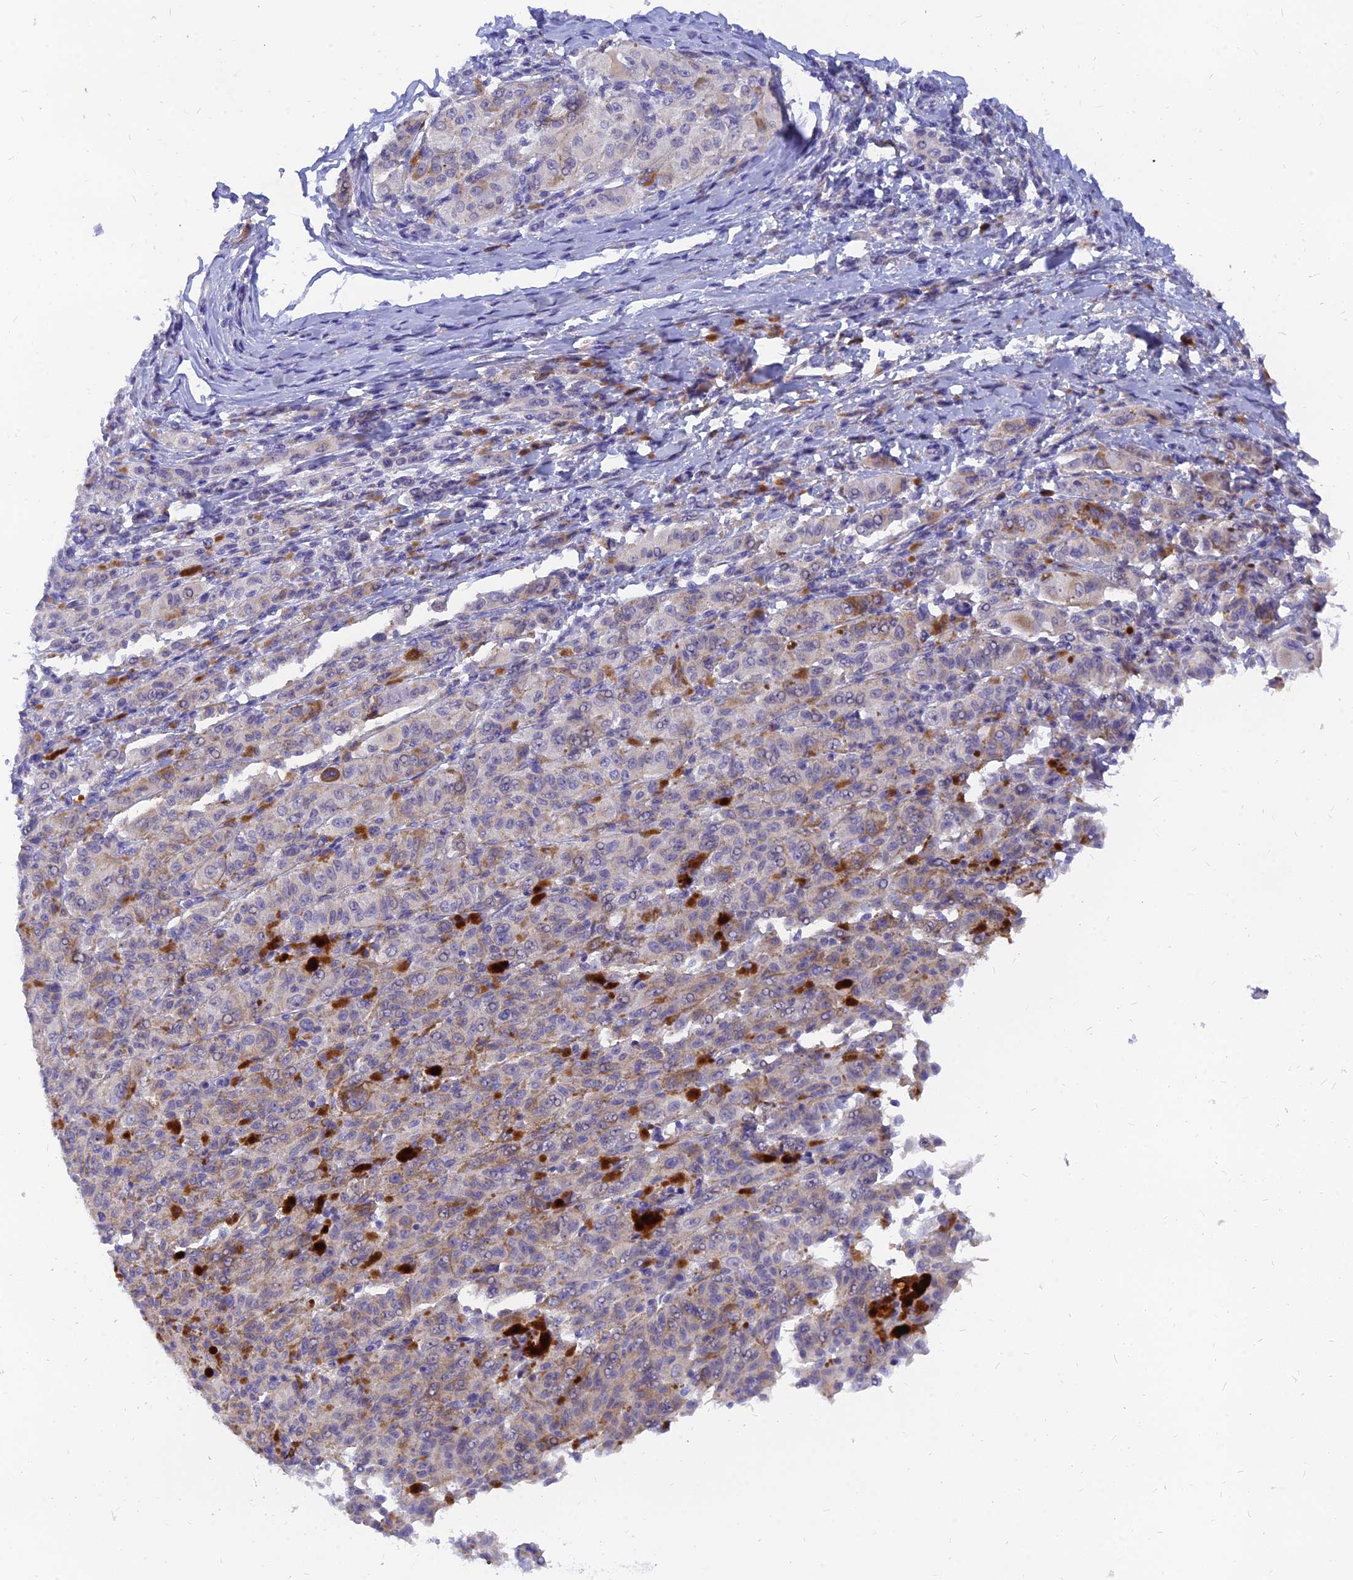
{"staining": {"intensity": "weak", "quantity": "25%-75%", "location": "cytoplasmic/membranous"}, "tissue": "melanoma", "cell_type": "Tumor cells", "image_type": "cancer", "snomed": [{"axis": "morphology", "description": "Malignant melanoma, NOS"}, {"axis": "topography", "description": "Skin"}], "caption": "The immunohistochemical stain shows weak cytoplasmic/membranous staining in tumor cells of malignant melanoma tissue. (DAB (3,3'-diaminobenzidine) = brown stain, brightfield microscopy at high magnification).", "gene": "TMEM161B", "patient": {"sex": "female", "age": 52}}